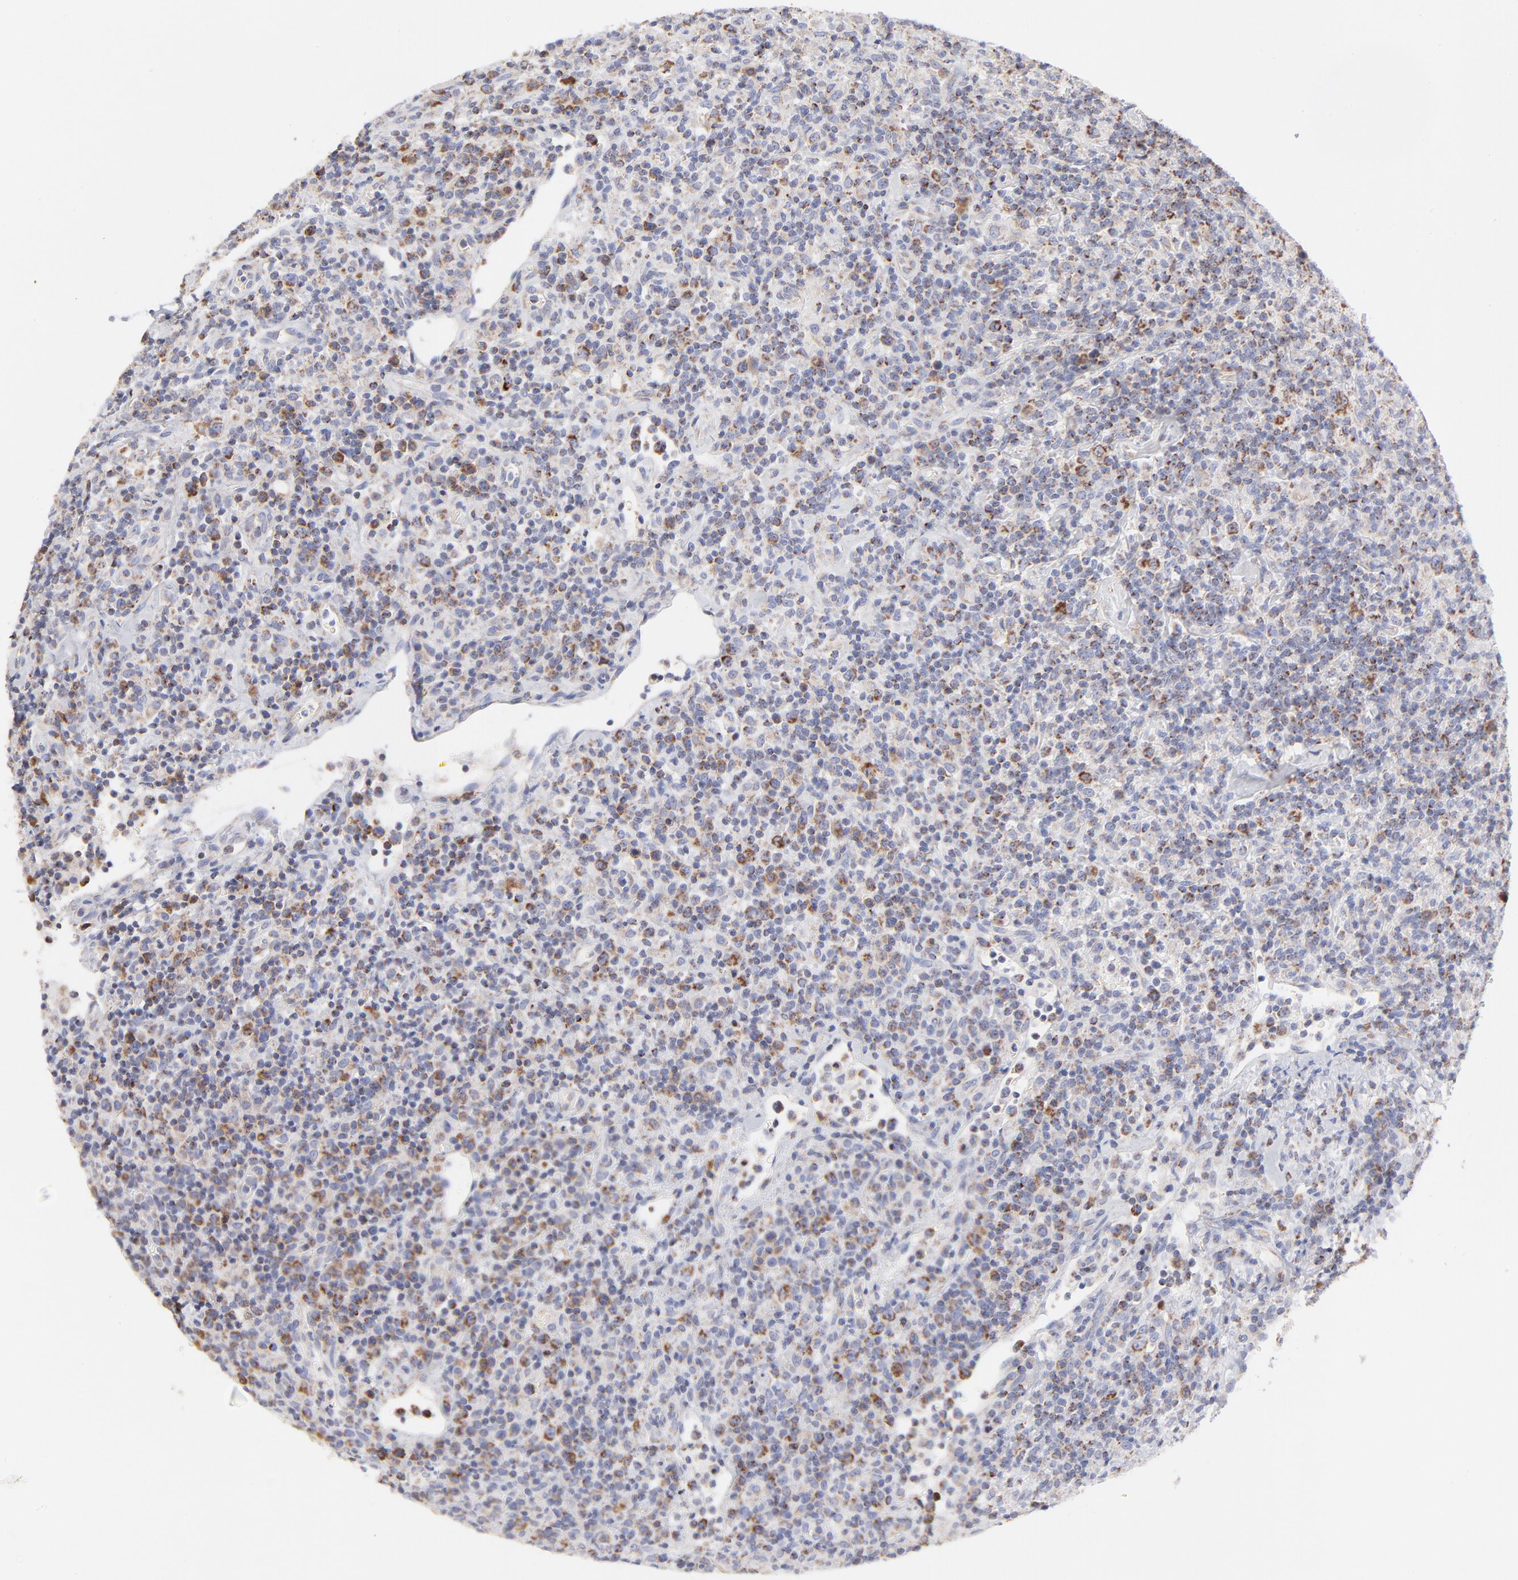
{"staining": {"intensity": "moderate", "quantity": "<25%", "location": "cytoplasmic/membranous"}, "tissue": "lymphoma", "cell_type": "Tumor cells", "image_type": "cancer", "snomed": [{"axis": "morphology", "description": "Hodgkin's disease, NOS"}, {"axis": "topography", "description": "Lymph node"}], "caption": "This is a histology image of immunohistochemistry (IHC) staining of lymphoma, which shows moderate expression in the cytoplasmic/membranous of tumor cells.", "gene": "TIMM8A", "patient": {"sex": "male", "age": 65}}